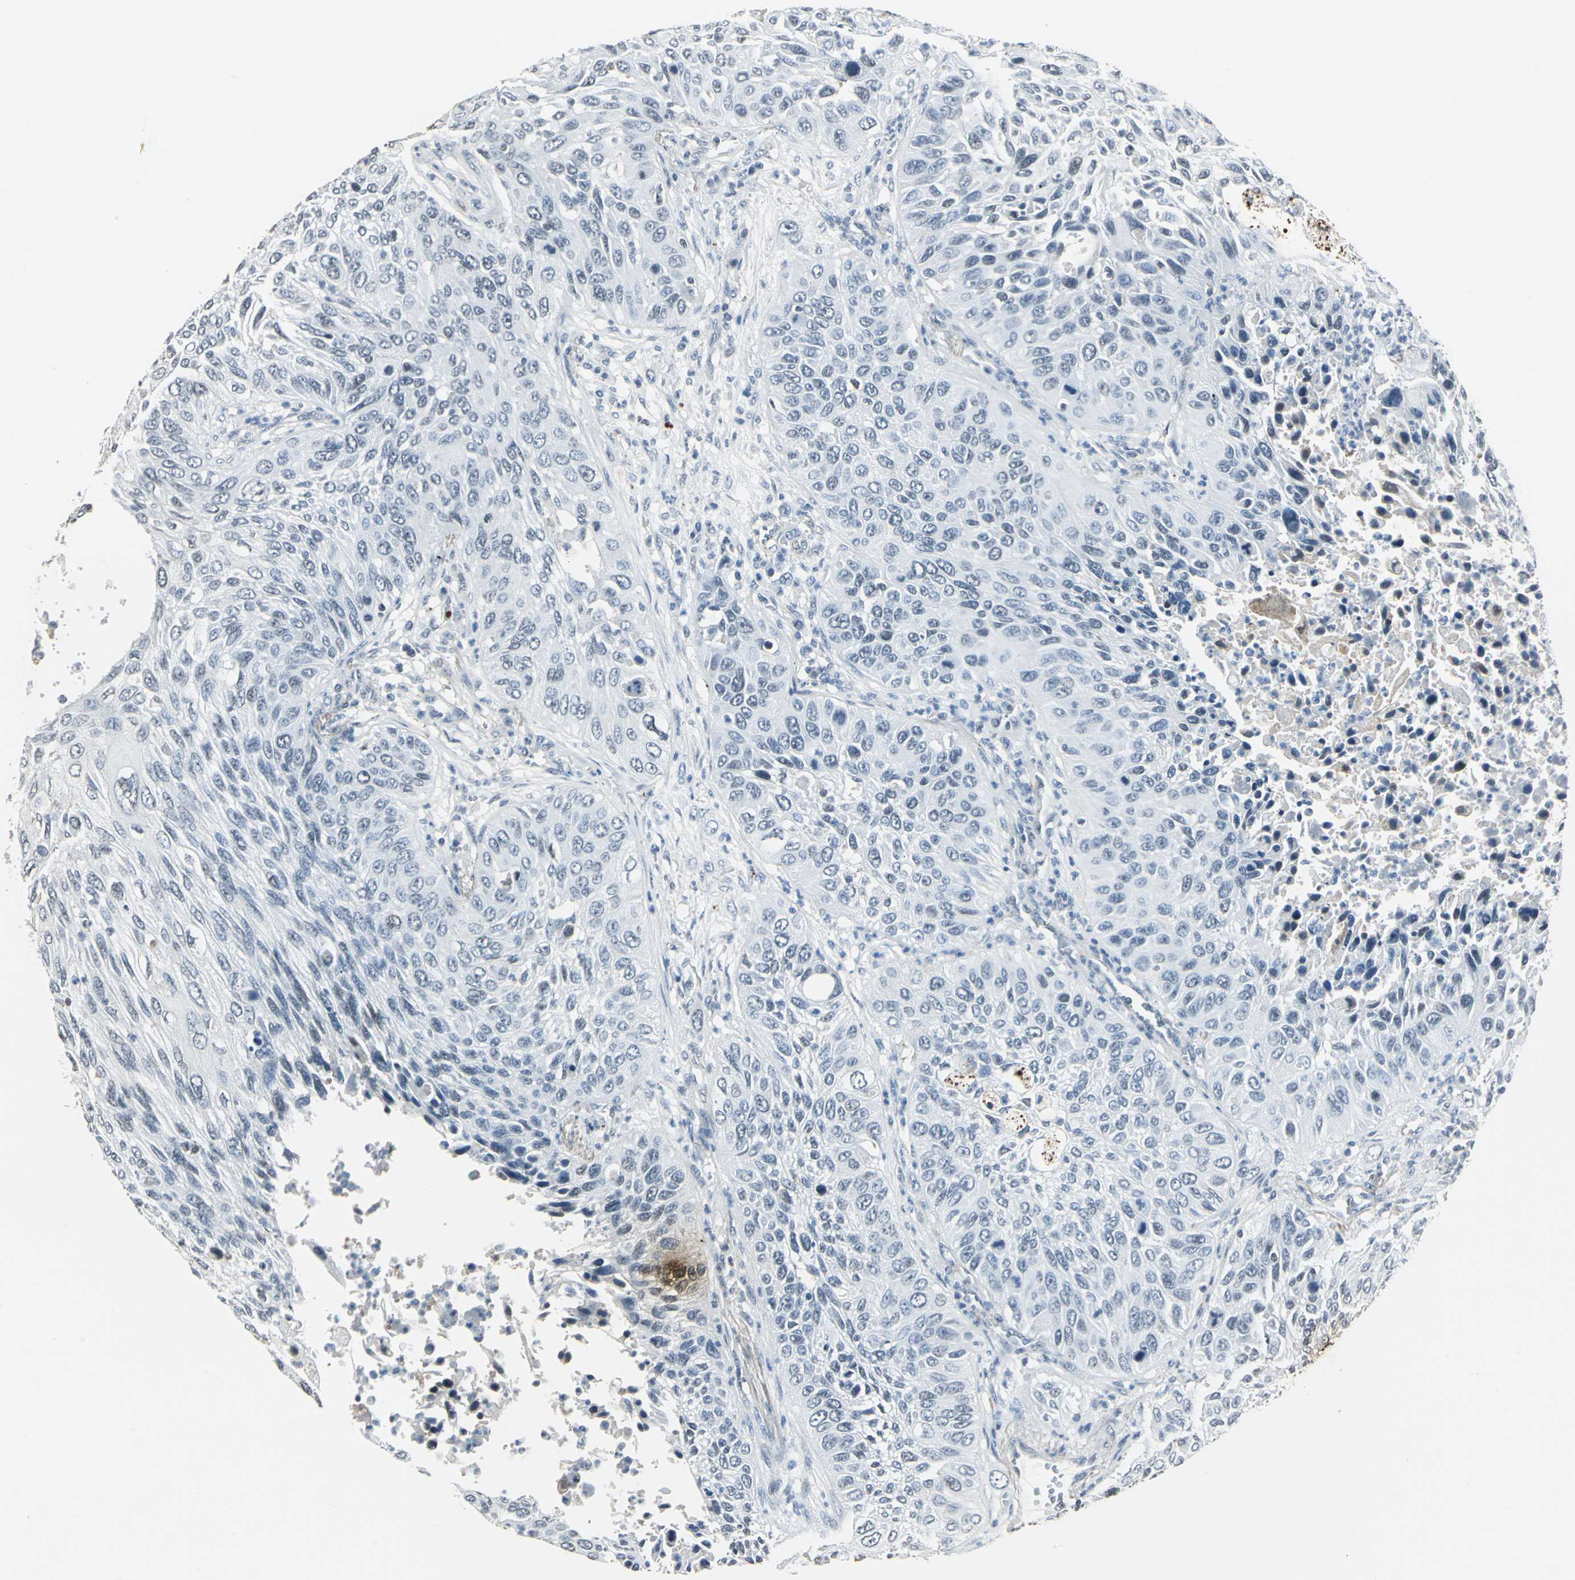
{"staining": {"intensity": "negative", "quantity": "none", "location": "none"}, "tissue": "lung cancer", "cell_type": "Tumor cells", "image_type": "cancer", "snomed": [{"axis": "morphology", "description": "Squamous cell carcinoma, NOS"}, {"axis": "topography", "description": "Lung"}], "caption": "Immunohistochemistry of lung cancer demonstrates no expression in tumor cells.", "gene": "DNAJB4", "patient": {"sex": "female", "age": 76}}